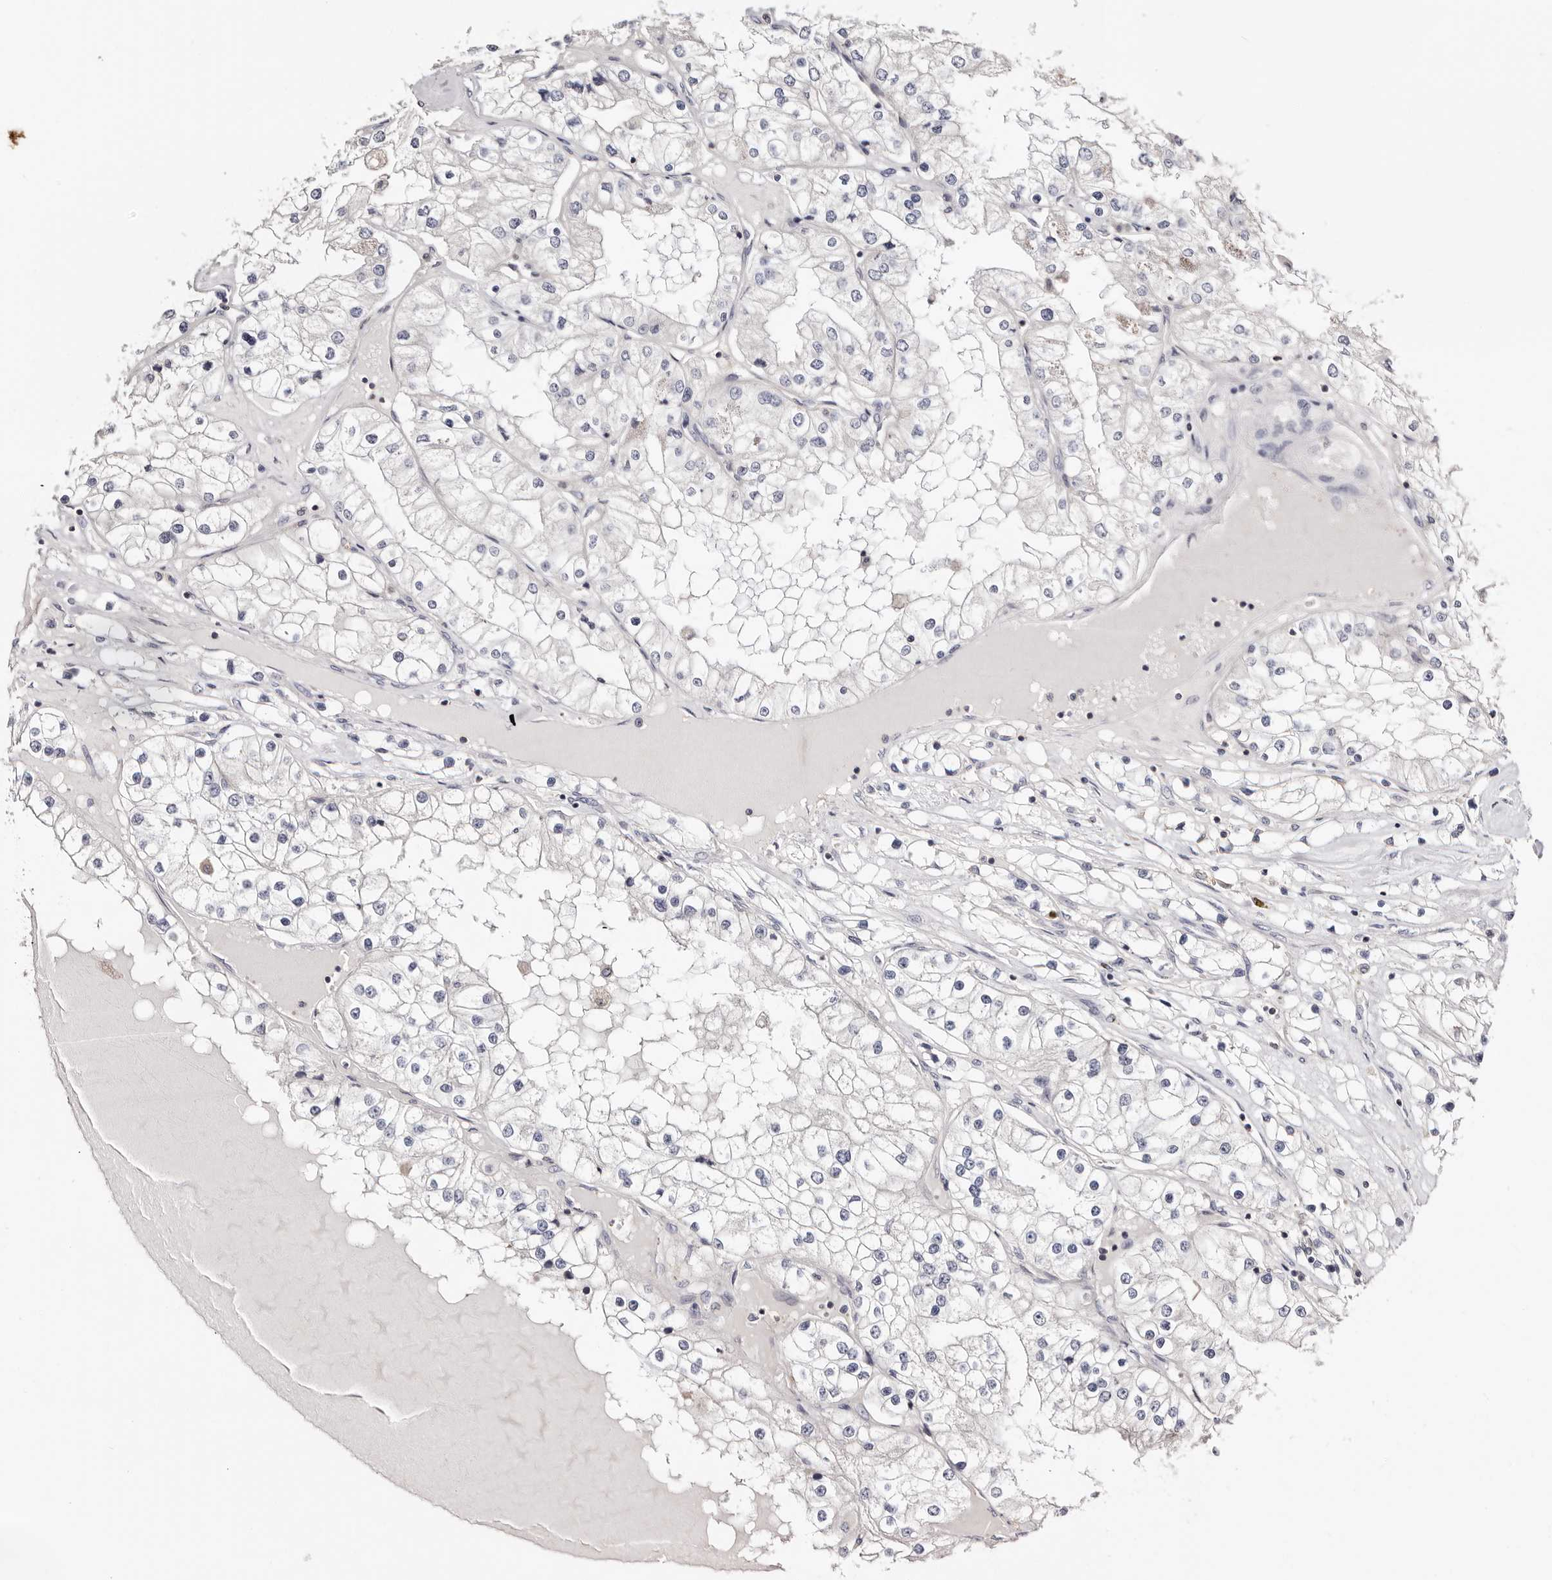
{"staining": {"intensity": "negative", "quantity": "none", "location": "none"}, "tissue": "renal cancer", "cell_type": "Tumor cells", "image_type": "cancer", "snomed": [{"axis": "morphology", "description": "Adenocarcinoma, NOS"}, {"axis": "topography", "description": "Kidney"}], "caption": "The histopathology image displays no staining of tumor cells in adenocarcinoma (renal).", "gene": "S100A14", "patient": {"sex": "male", "age": 68}}